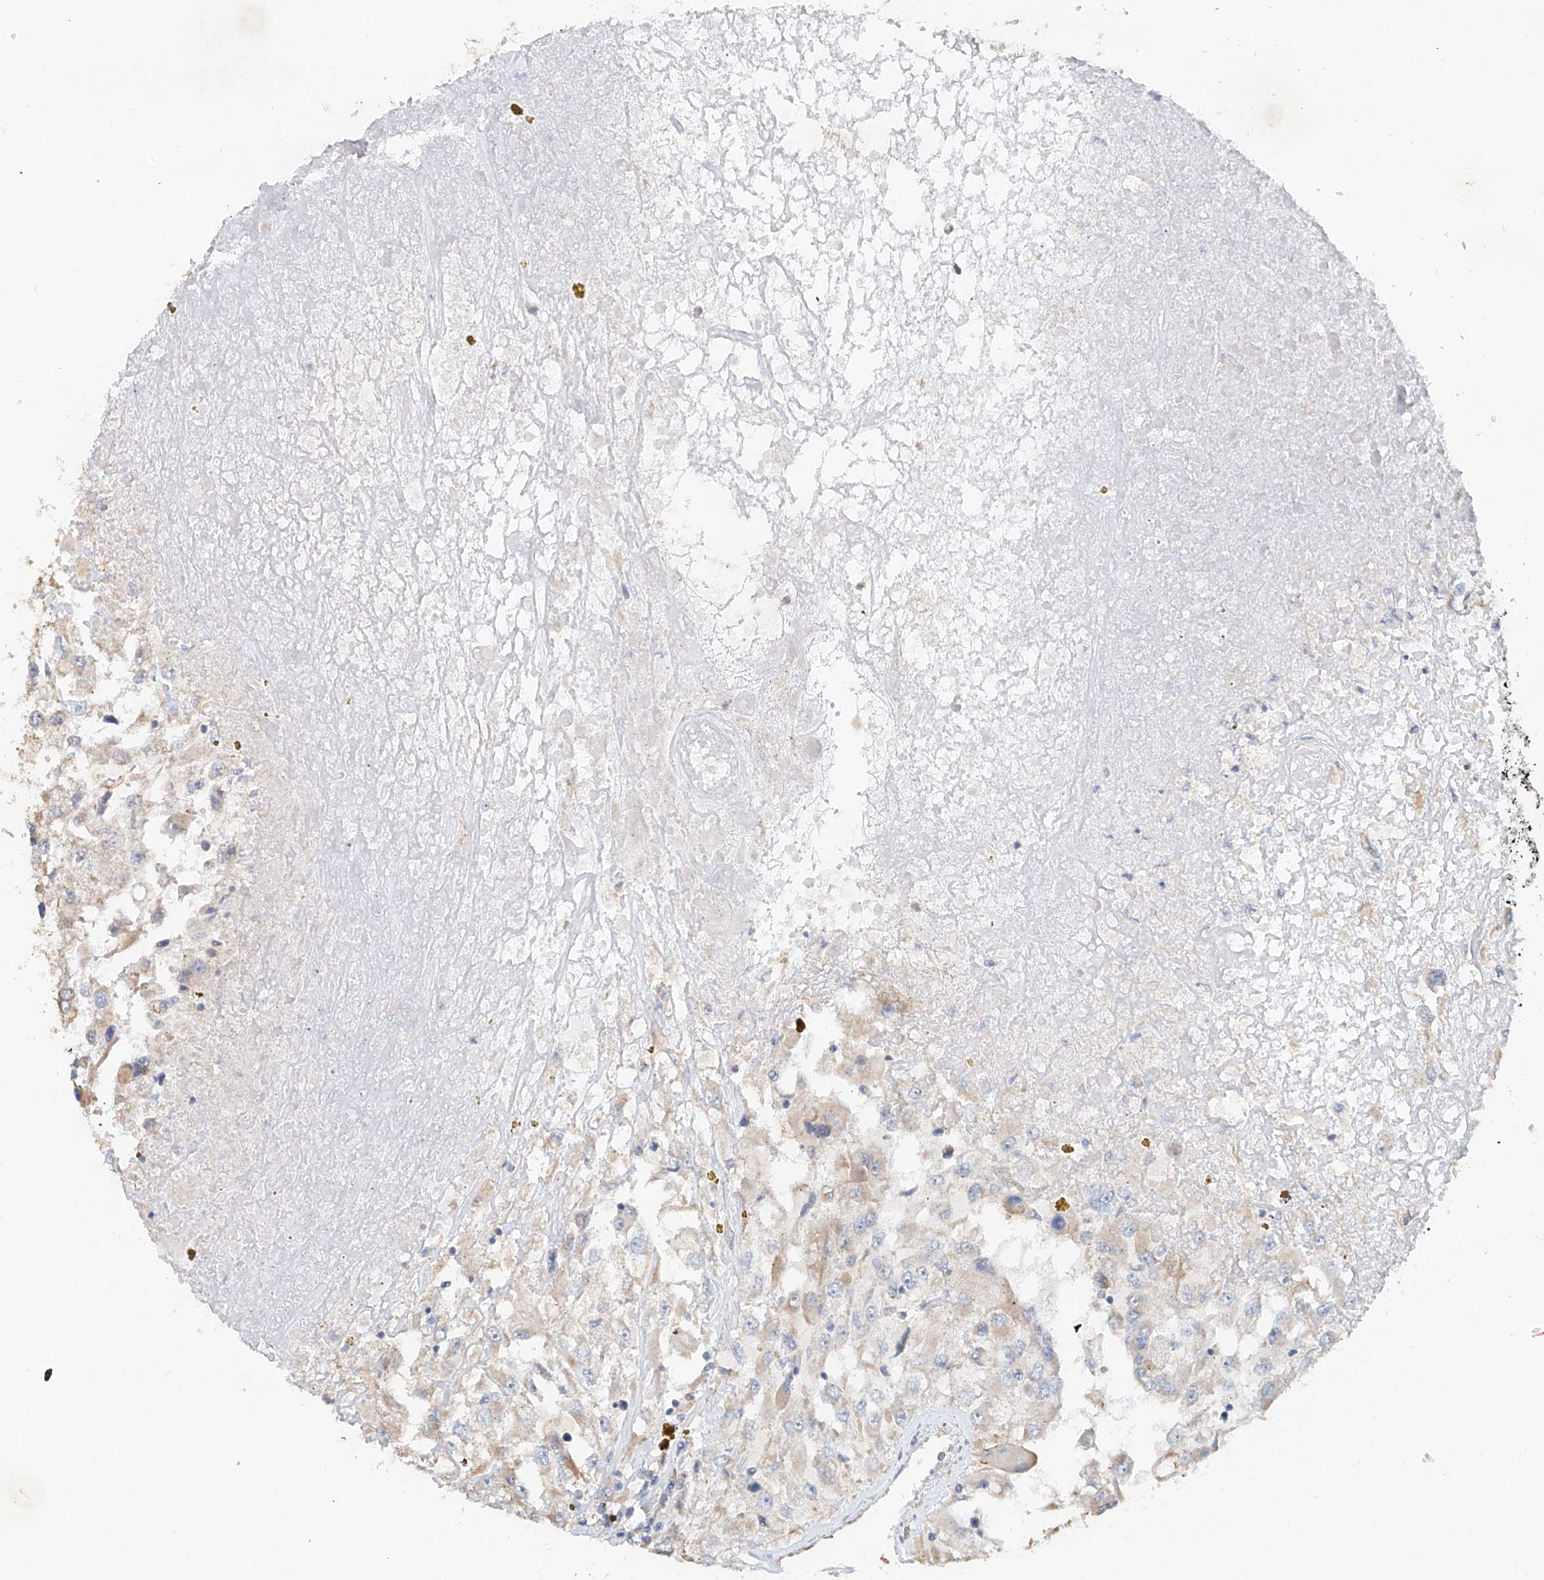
{"staining": {"intensity": "weak", "quantity": "<25%", "location": "cytoplasmic/membranous"}, "tissue": "renal cancer", "cell_type": "Tumor cells", "image_type": "cancer", "snomed": [{"axis": "morphology", "description": "Adenocarcinoma, NOS"}, {"axis": "topography", "description": "Kidney"}], "caption": "There is no significant positivity in tumor cells of renal cancer. (DAB (3,3'-diaminobenzidine) IHC, high magnification).", "gene": "TRIM47", "patient": {"sex": "female", "age": 52}}